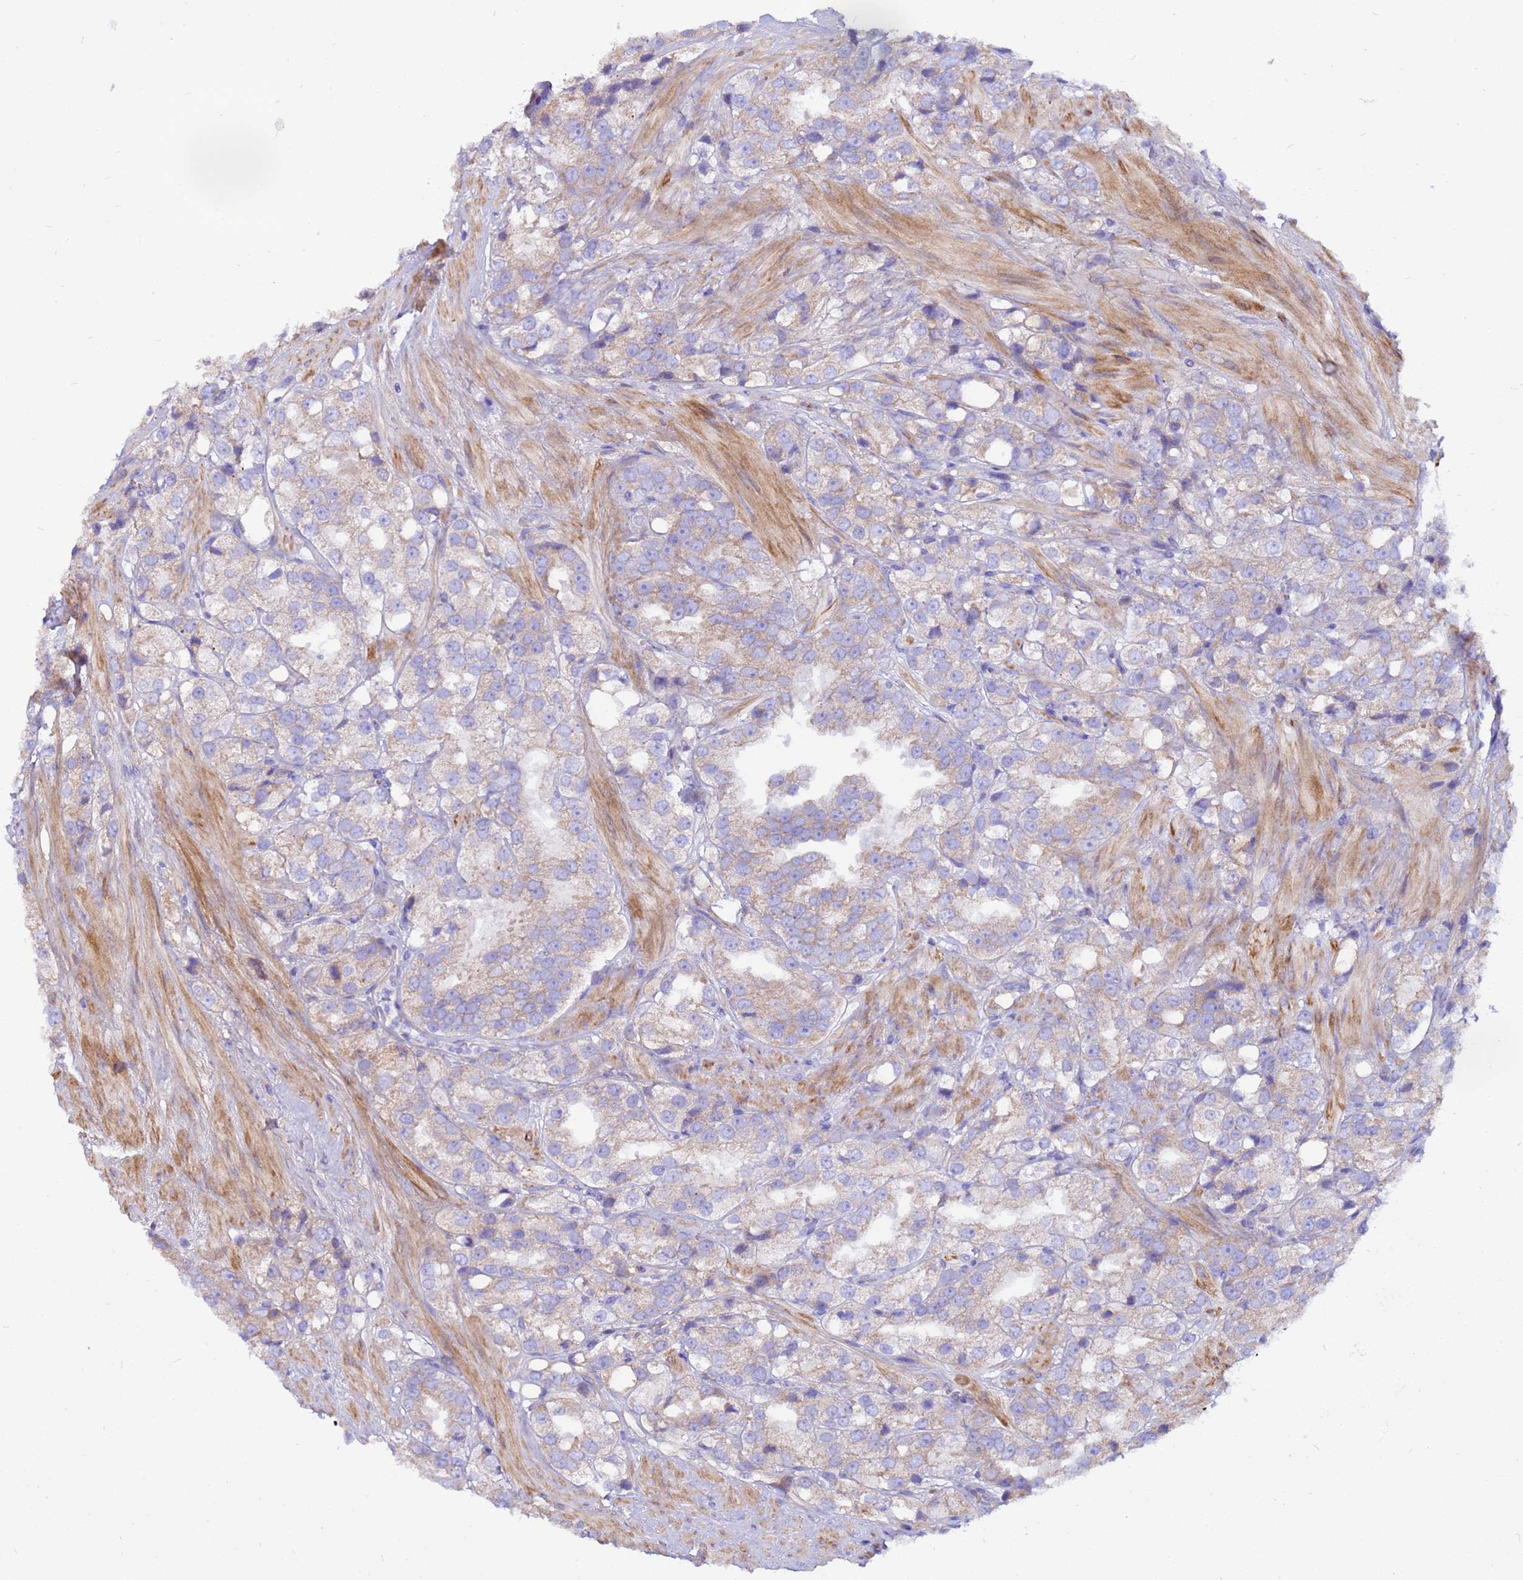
{"staining": {"intensity": "weak", "quantity": "25%-75%", "location": "cytoplasmic/membranous"}, "tissue": "prostate cancer", "cell_type": "Tumor cells", "image_type": "cancer", "snomed": [{"axis": "morphology", "description": "Adenocarcinoma, NOS"}, {"axis": "topography", "description": "Prostate"}], "caption": "A high-resolution histopathology image shows immunohistochemistry (IHC) staining of prostate adenocarcinoma, which demonstrates weak cytoplasmic/membranous positivity in approximately 25%-75% of tumor cells.", "gene": "CRHBP", "patient": {"sex": "male", "age": 79}}